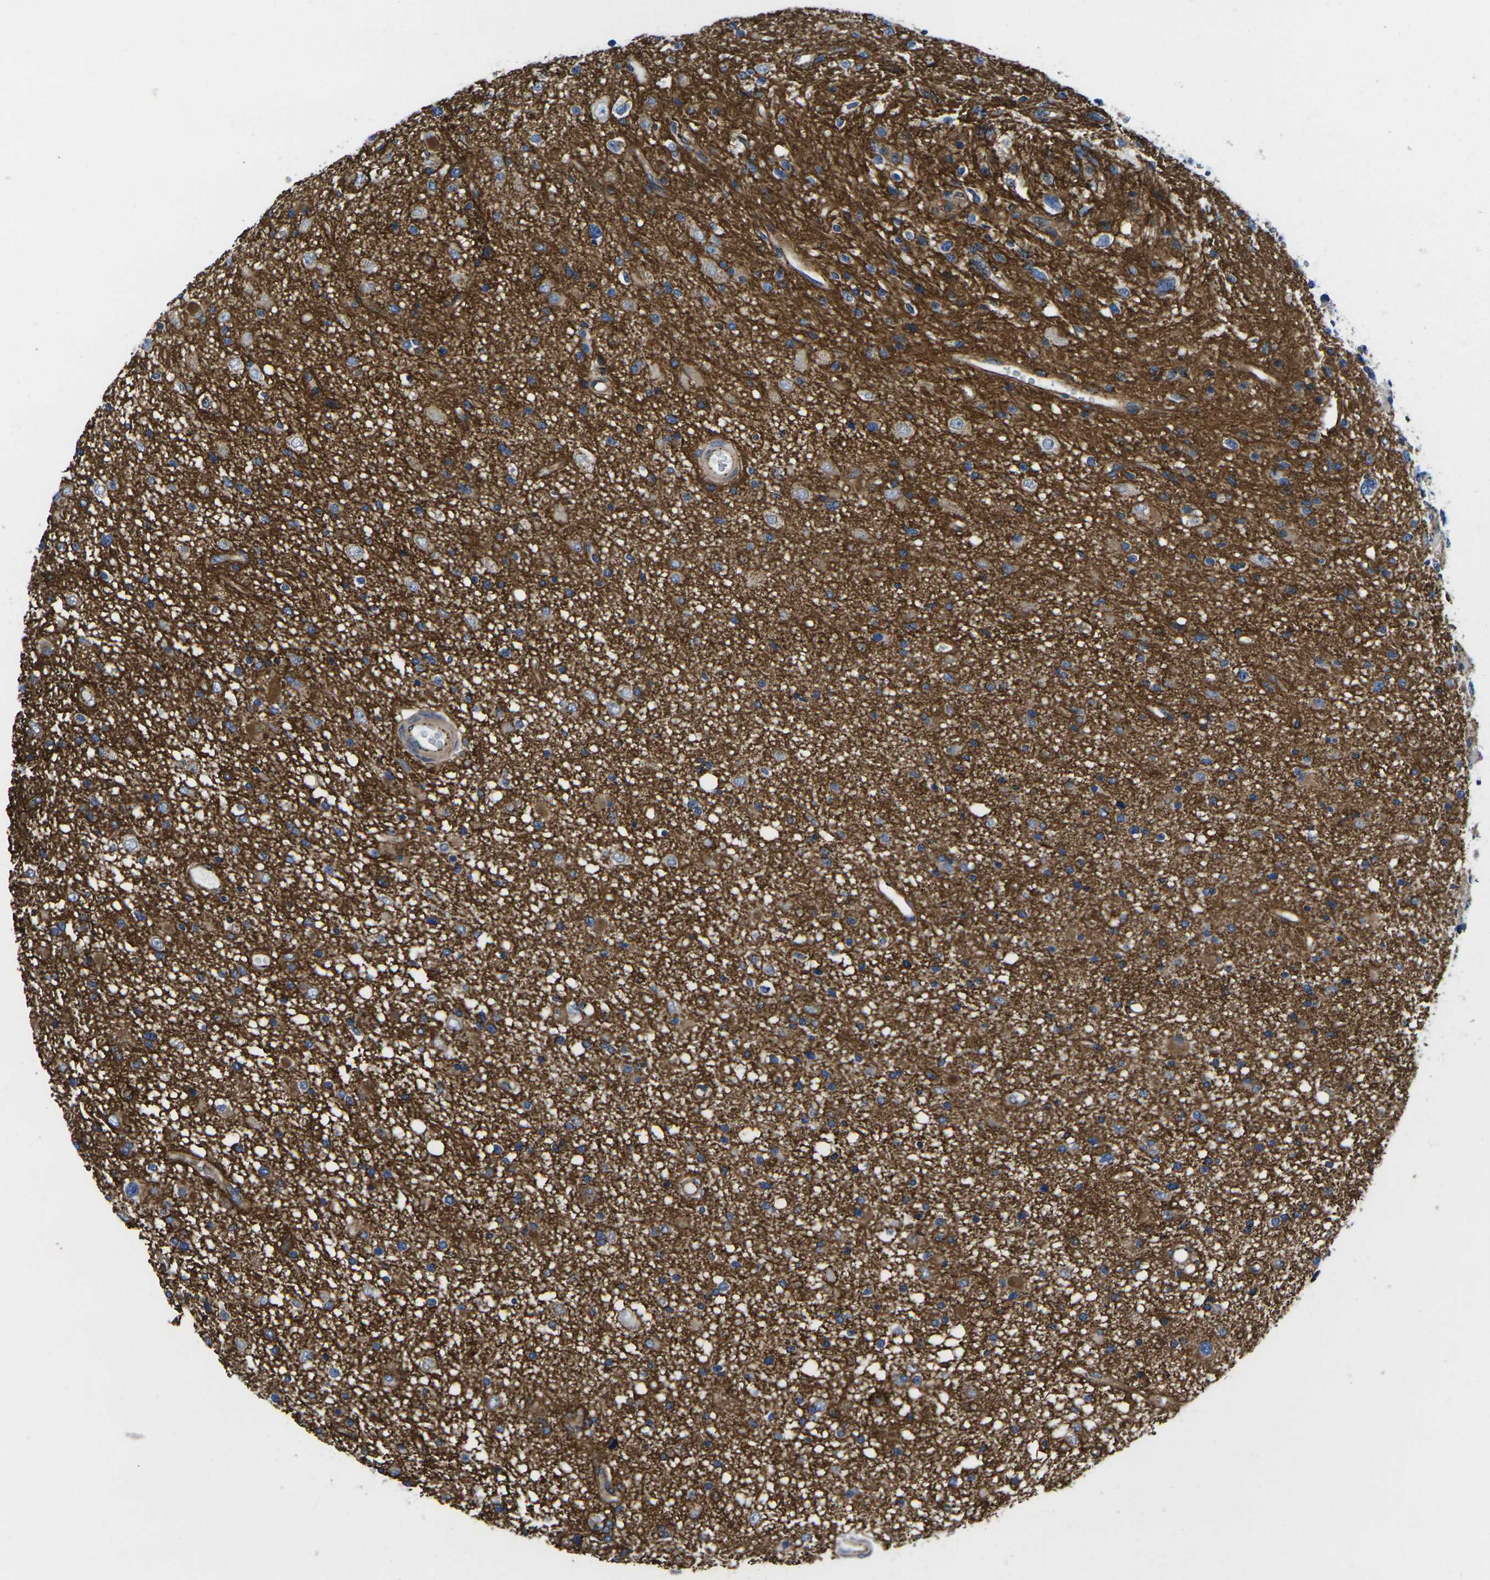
{"staining": {"intensity": "moderate", "quantity": ">75%", "location": "cytoplasmic/membranous"}, "tissue": "glioma", "cell_type": "Tumor cells", "image_type": "cancer", "snomed": [{"axis": "morphology", "description": "Glioma, malignant, High grade"}, {"axis": "topography", "description": "Brain"}], "caption": "Malignant high-grade glioma tissue shows moderate cytoplasmic/membranous expression in approximately >75% of tumor cells, visualized by immunohistochemistry.", "gene": "NUMB", "patient": {"sex": "male", "age": 33}}